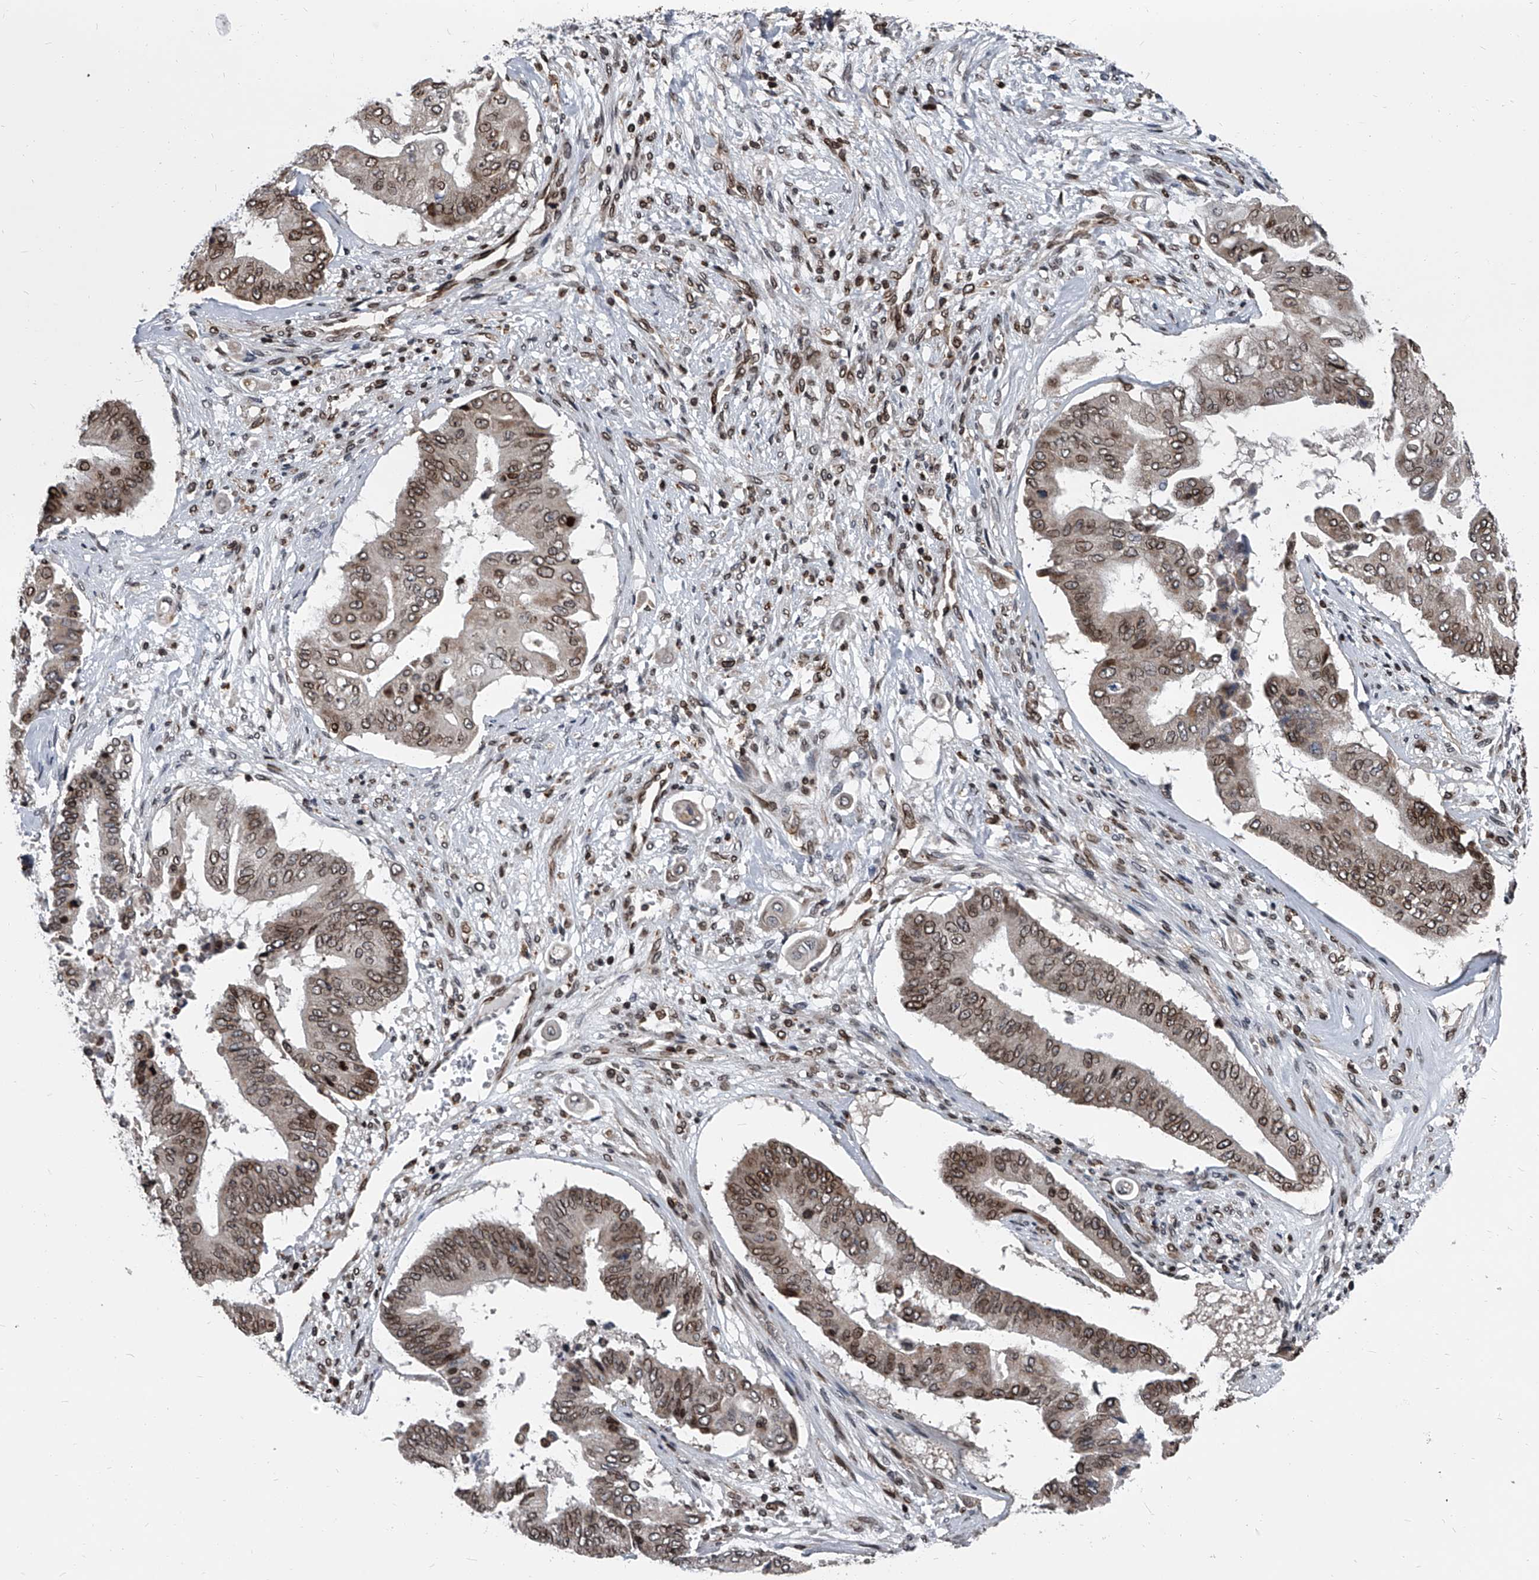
{"staining": {"intensity": "moderate", "quantity": ">75%", "location": "cytoplasmic/membranous,nuclear"}, "tissue": "pancreatic cancer", "cell_type": "Tumor cells", "image_type": "cancer", "snomed": [{"axis": "morphology", "description": "Adenocarcinoma, NOS"}, {"axis": "topography", "description": "Pancreas"}], "caption": "The image reveals immunohistochemical staining of pancreatic cancer. There is moderate cytoplasmic/membranous and nuclear positivity is identified in approximately >75% of tumor cells. The staining was performed using DAB to visualize the protein expression in brown, while the nuclei were stained in blue with hematoxylin (Magnification: 20x).", "gene": "PHF20", "patient": {"sex": "female", "age": 77}}